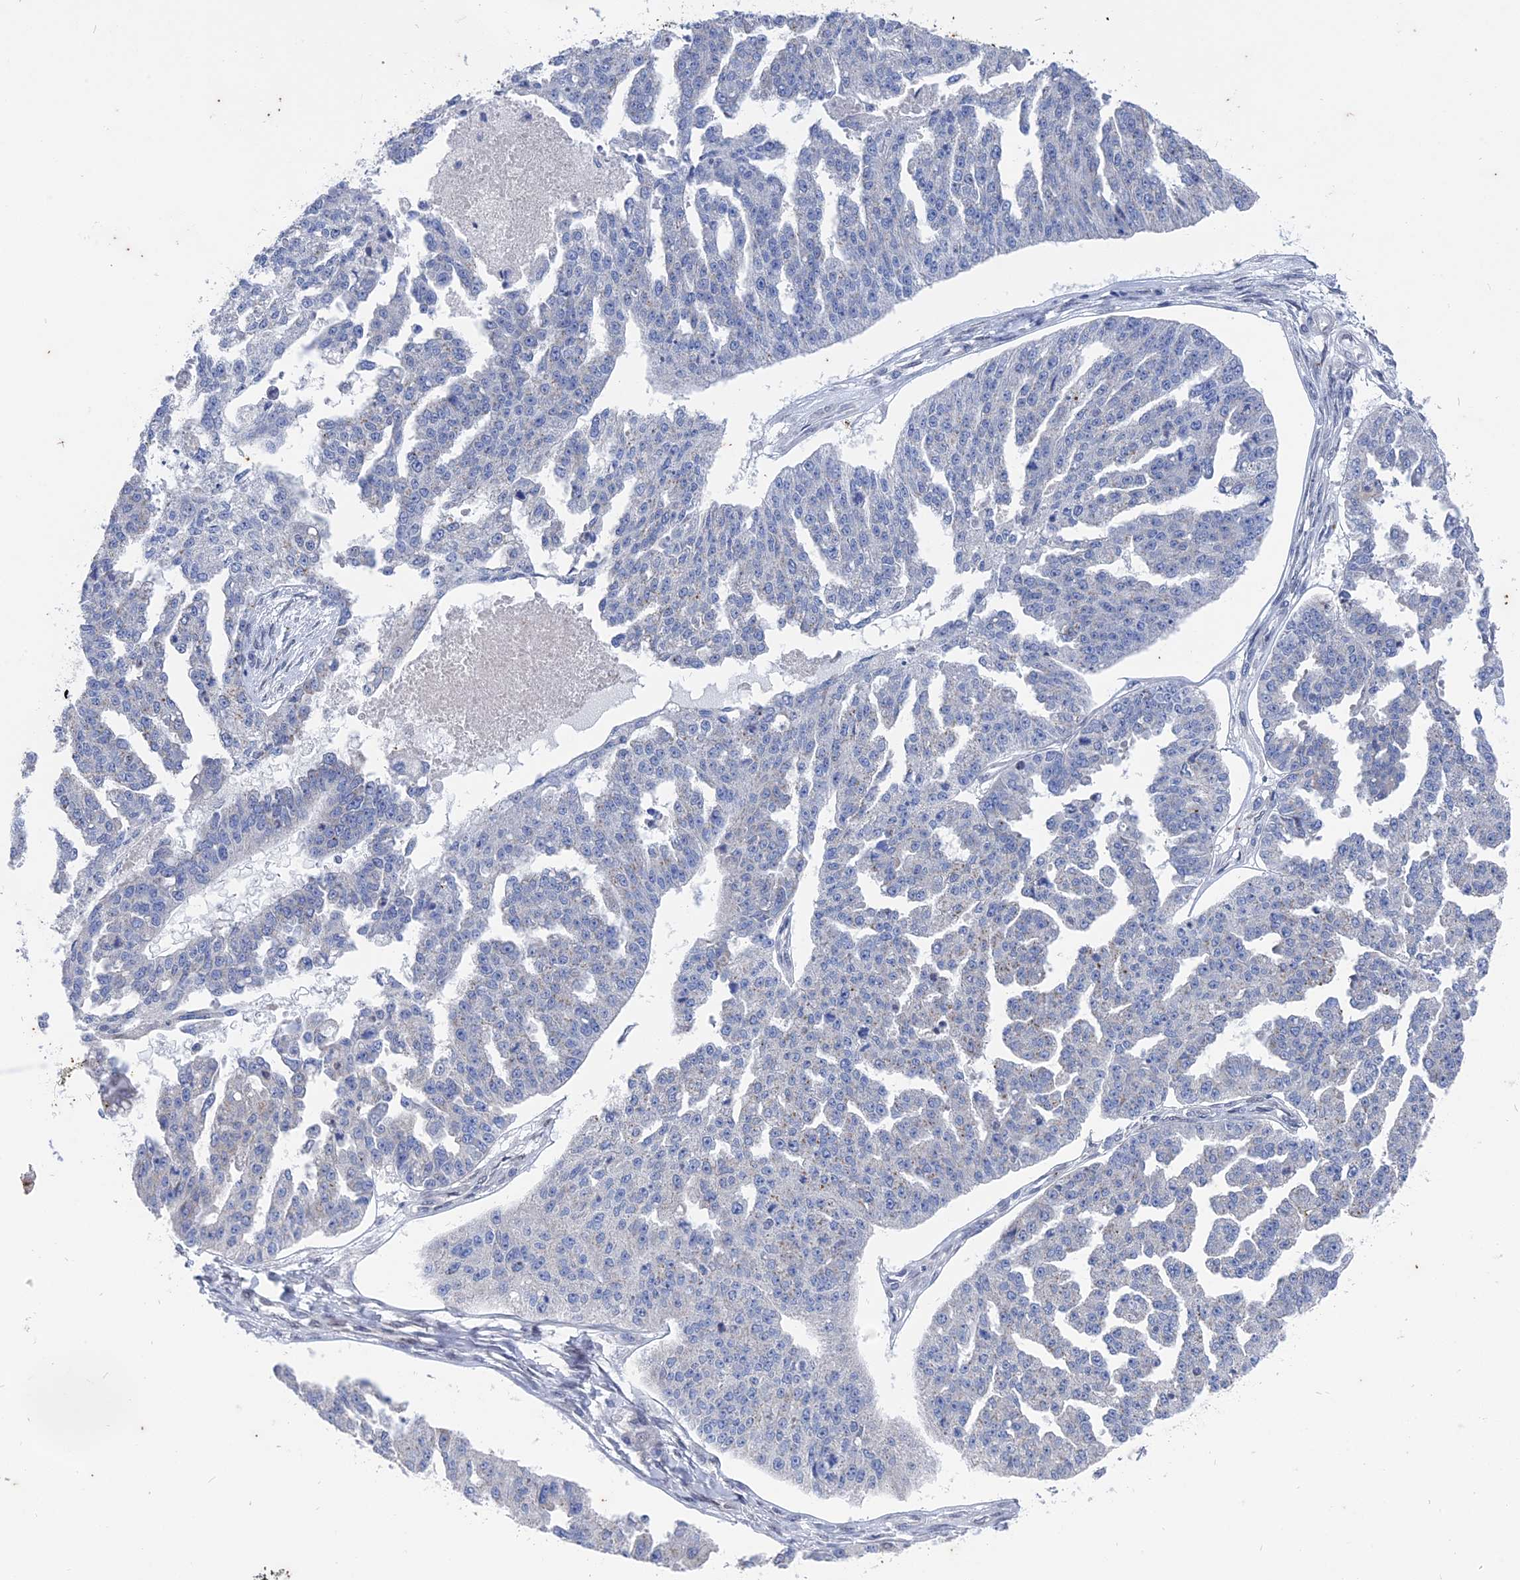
{"staining": {"intensity": "negative", "quantity": "none", "location": "none"}, "tissue": "ovarian cancer", "cell_type": "Tumor cells", "image_type": "cancer", "snomed": [{"axis": "morphology", "description": "Cystadenocarcinoma, serous, NOS"}, {"axis": "topography", "description": "Ovary"}], "caption": "The immunohistochemistry (IHC) image has no significant staining in tumor cells of ovarian cancer (serous cystadenocarcinoma) tissue. (DAB (3,3'-diaminobenzidine) IHC with hematoxylin counter stain).", "gene": "MTRF1", "patient": {"sex": "female", "age": 58}}